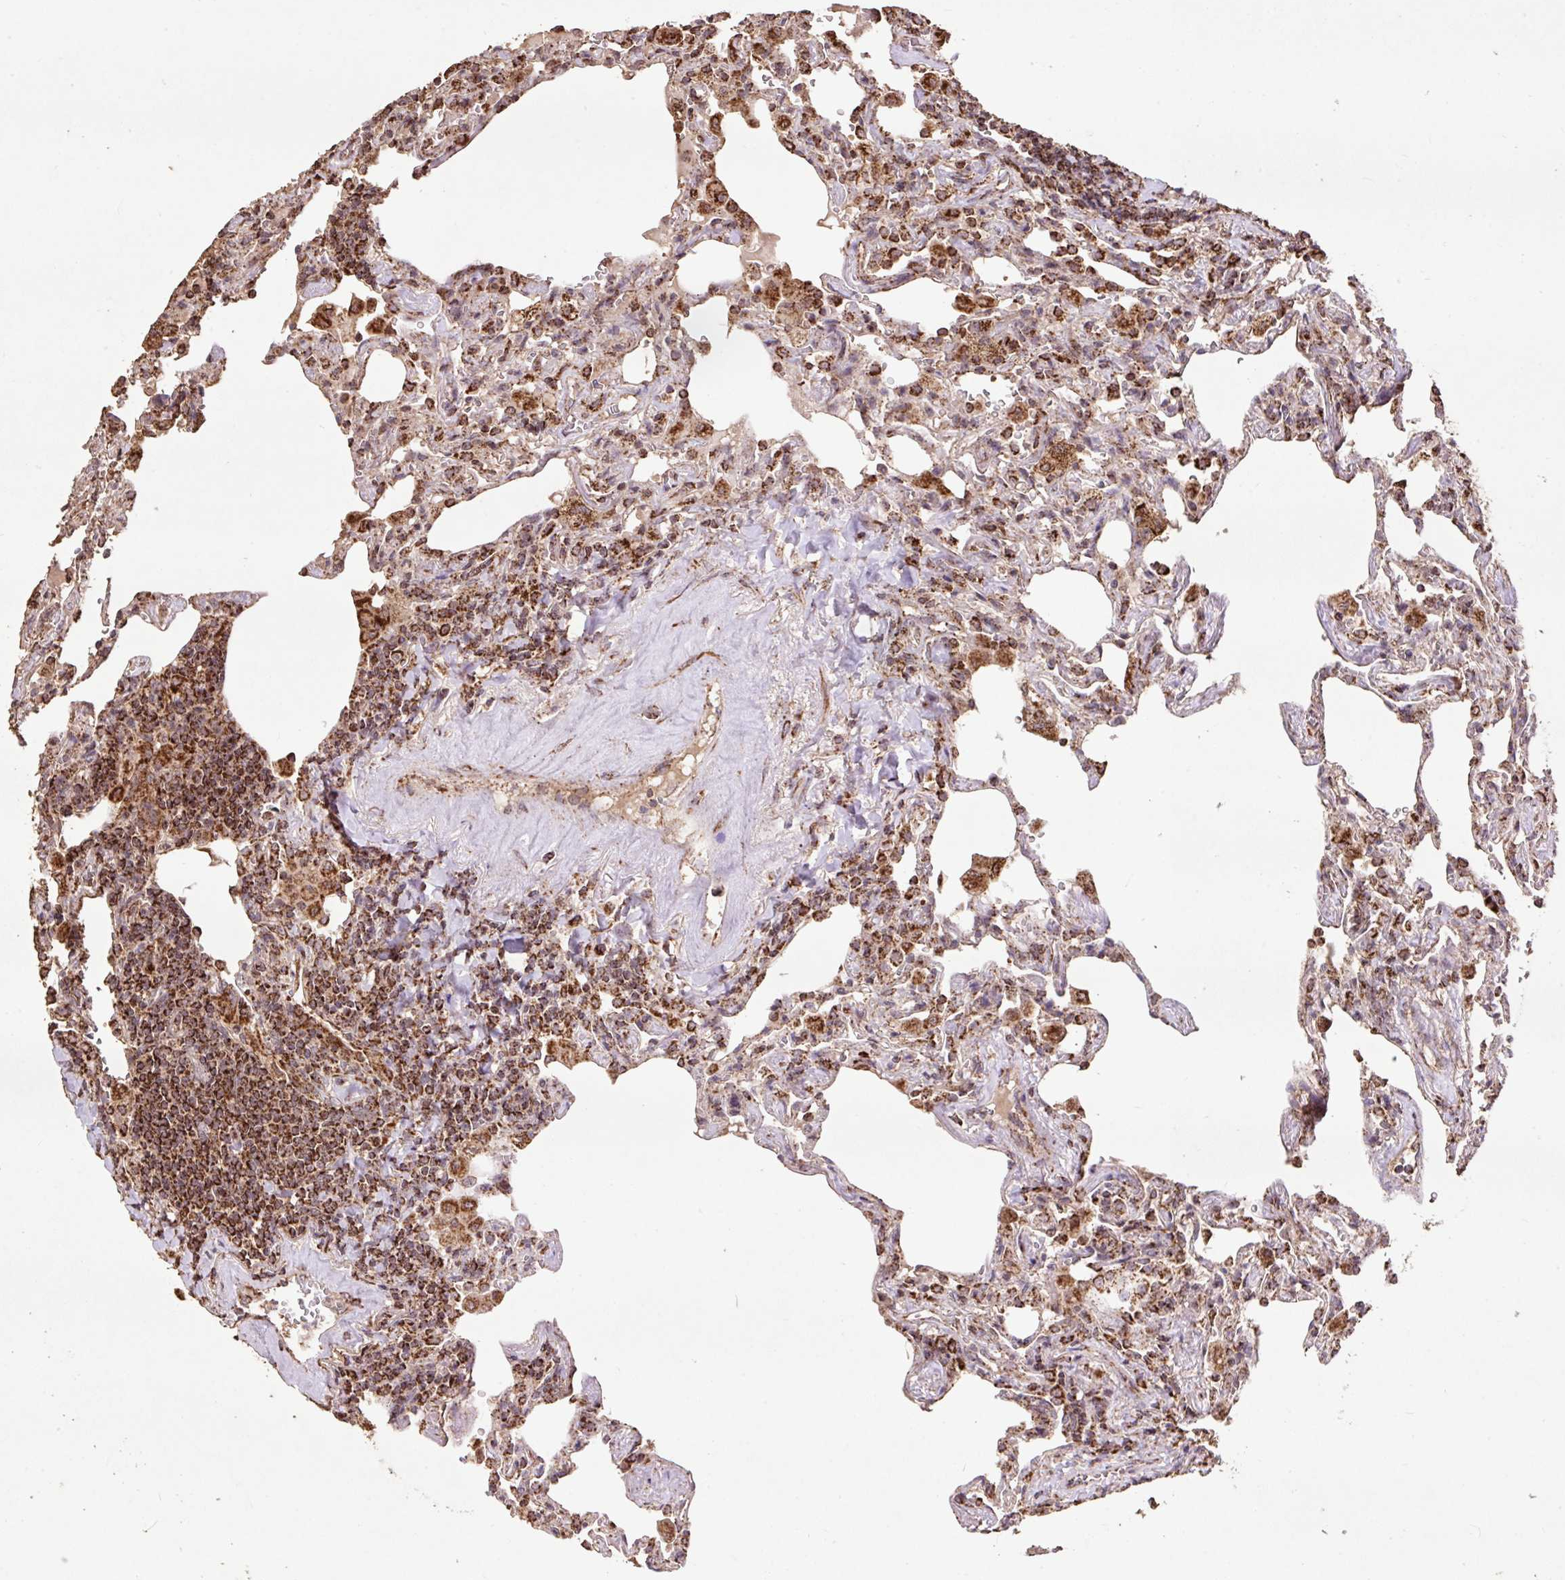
{"staining": {"intensity": "moderate", "quantity": ">75%", "location": "cytoplasmic/membranous"}, "tissue": "lymphoma", "cell_type": "Tumor cells", "image_type": "cancer", "snomed": [{"axis": "morphology", "description": "Malignant lymphoma, non-Hodgkin's type, Low grade"}, {"axis": "topography", "description": "Lung"}], "caption": "Lymphoma stained with immunohistochemistry (IHC) exhibits moderate cytoplasmic/membranous staining in about >75% of tumor cells.", "gene": "ATP5F1A", "patient": {"sex": "female", "age": 71}}